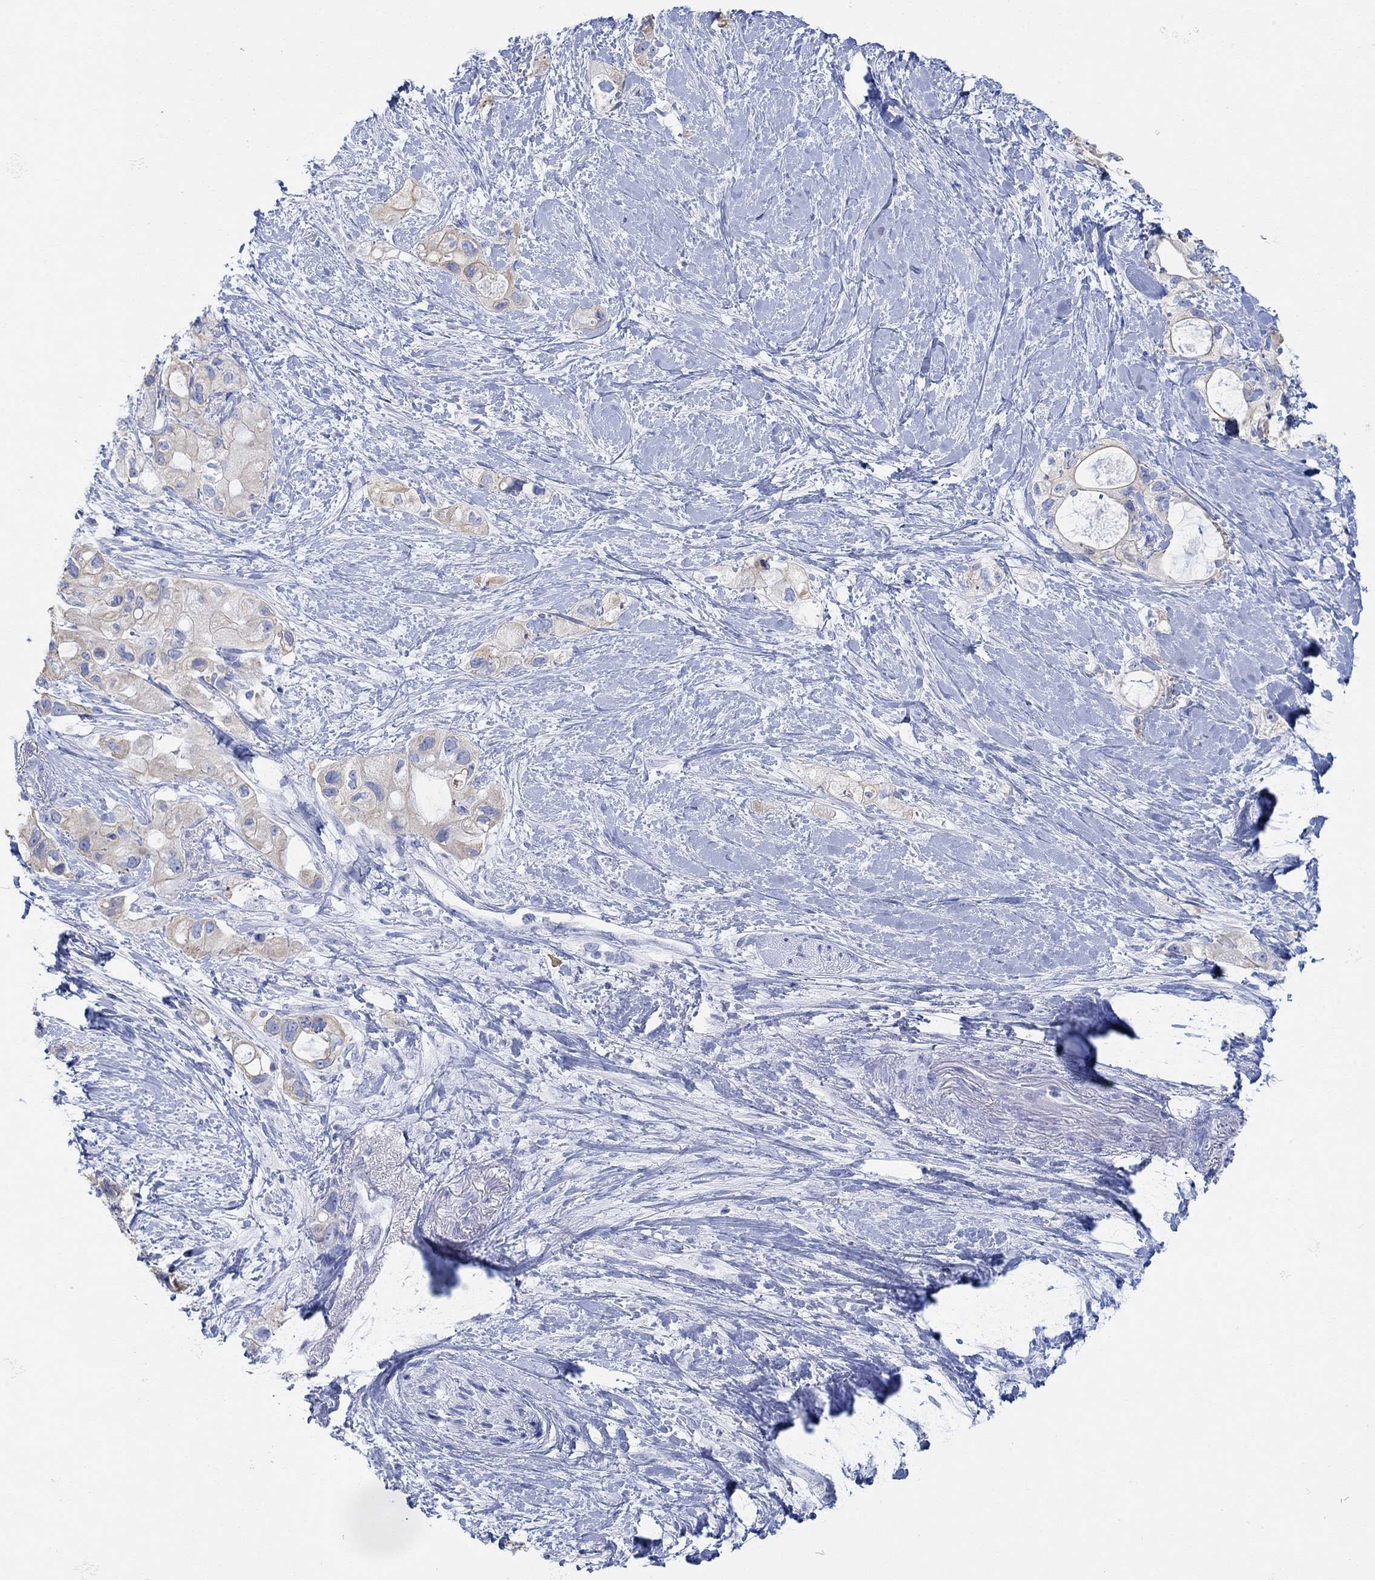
{"staining": {"intensity": "weak", "quantity": "25%-75%", "location": "cytoplasmic/membranous"}, "tissue": "pancreatic cancer", "cell_type": "Tumor cells", "image_type": "cancer", "snomed": [{"axis": "morphology", "description": "Adenocarcinoma, NOS"}, {"axis": "topography", "description": "Pancreas"}], "caption": "The immunohistochemical stain labels weak cytoplasmic/membranous staining in tumor cells of adenocarcinoma (pancreatic) tissue.", "gene": "AK8", "patient": {"sex": "female", "age": 56}}